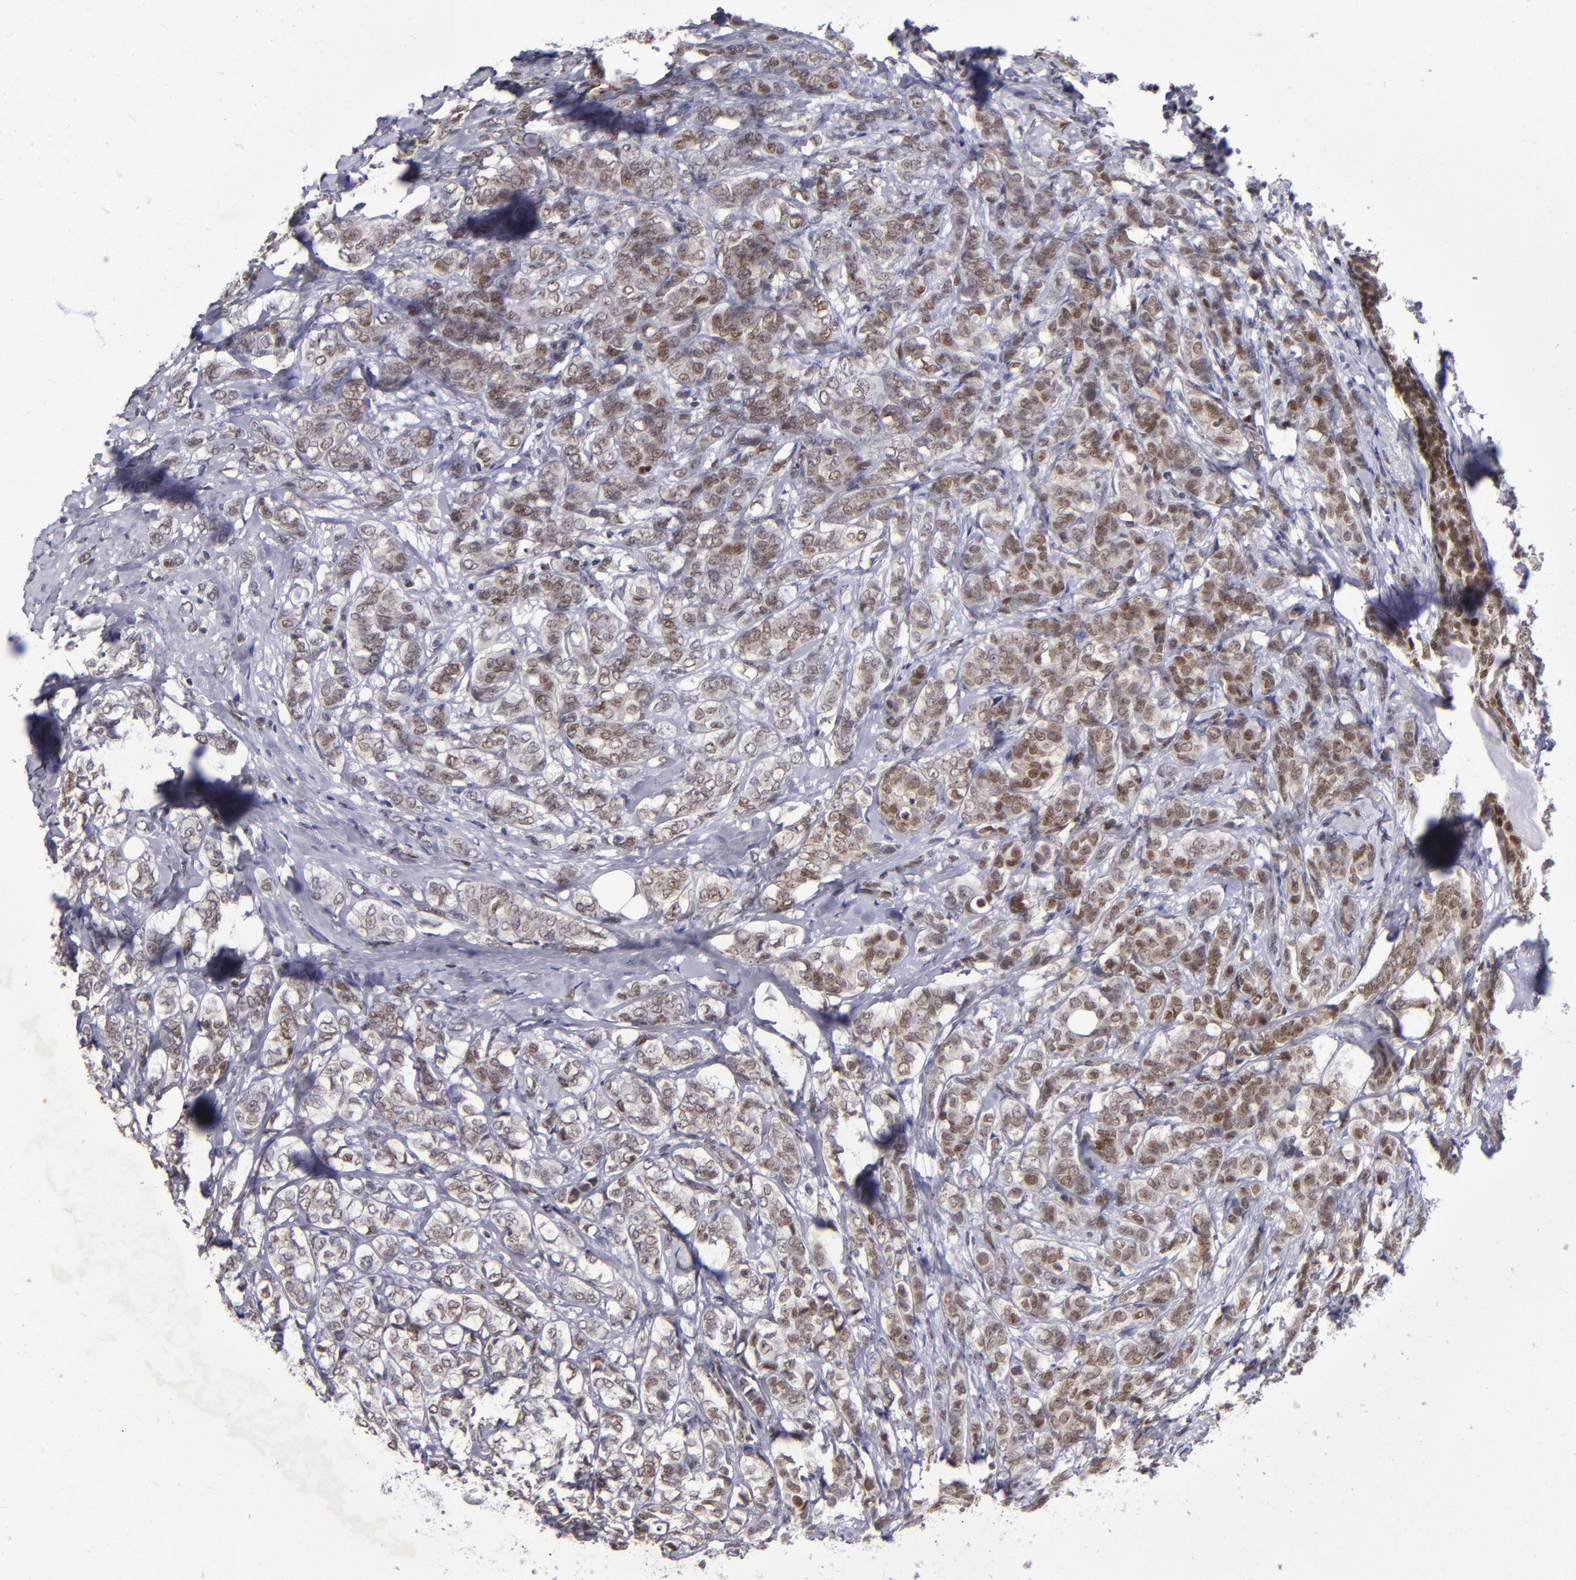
{"staining": {"intensity": "strong", "quantity": ">75%", "location": "cytoplasmic/membranous,nuclear"}, "tissue": "breast cancer", "cell_type": "Tumor cells", "image_type": "cancer", "snomed": [{"axis": "morphology", "description": "Lobular carcinoma"}, {"axis": "topography", "description": "Breast"}], "caption": "Human breast cancer (lobular carcinoma) stained with a protein marker exhibits strong staining in tumor cells.", "gene": "MGMT", "patient": {"sex": "female", "age": 60}}